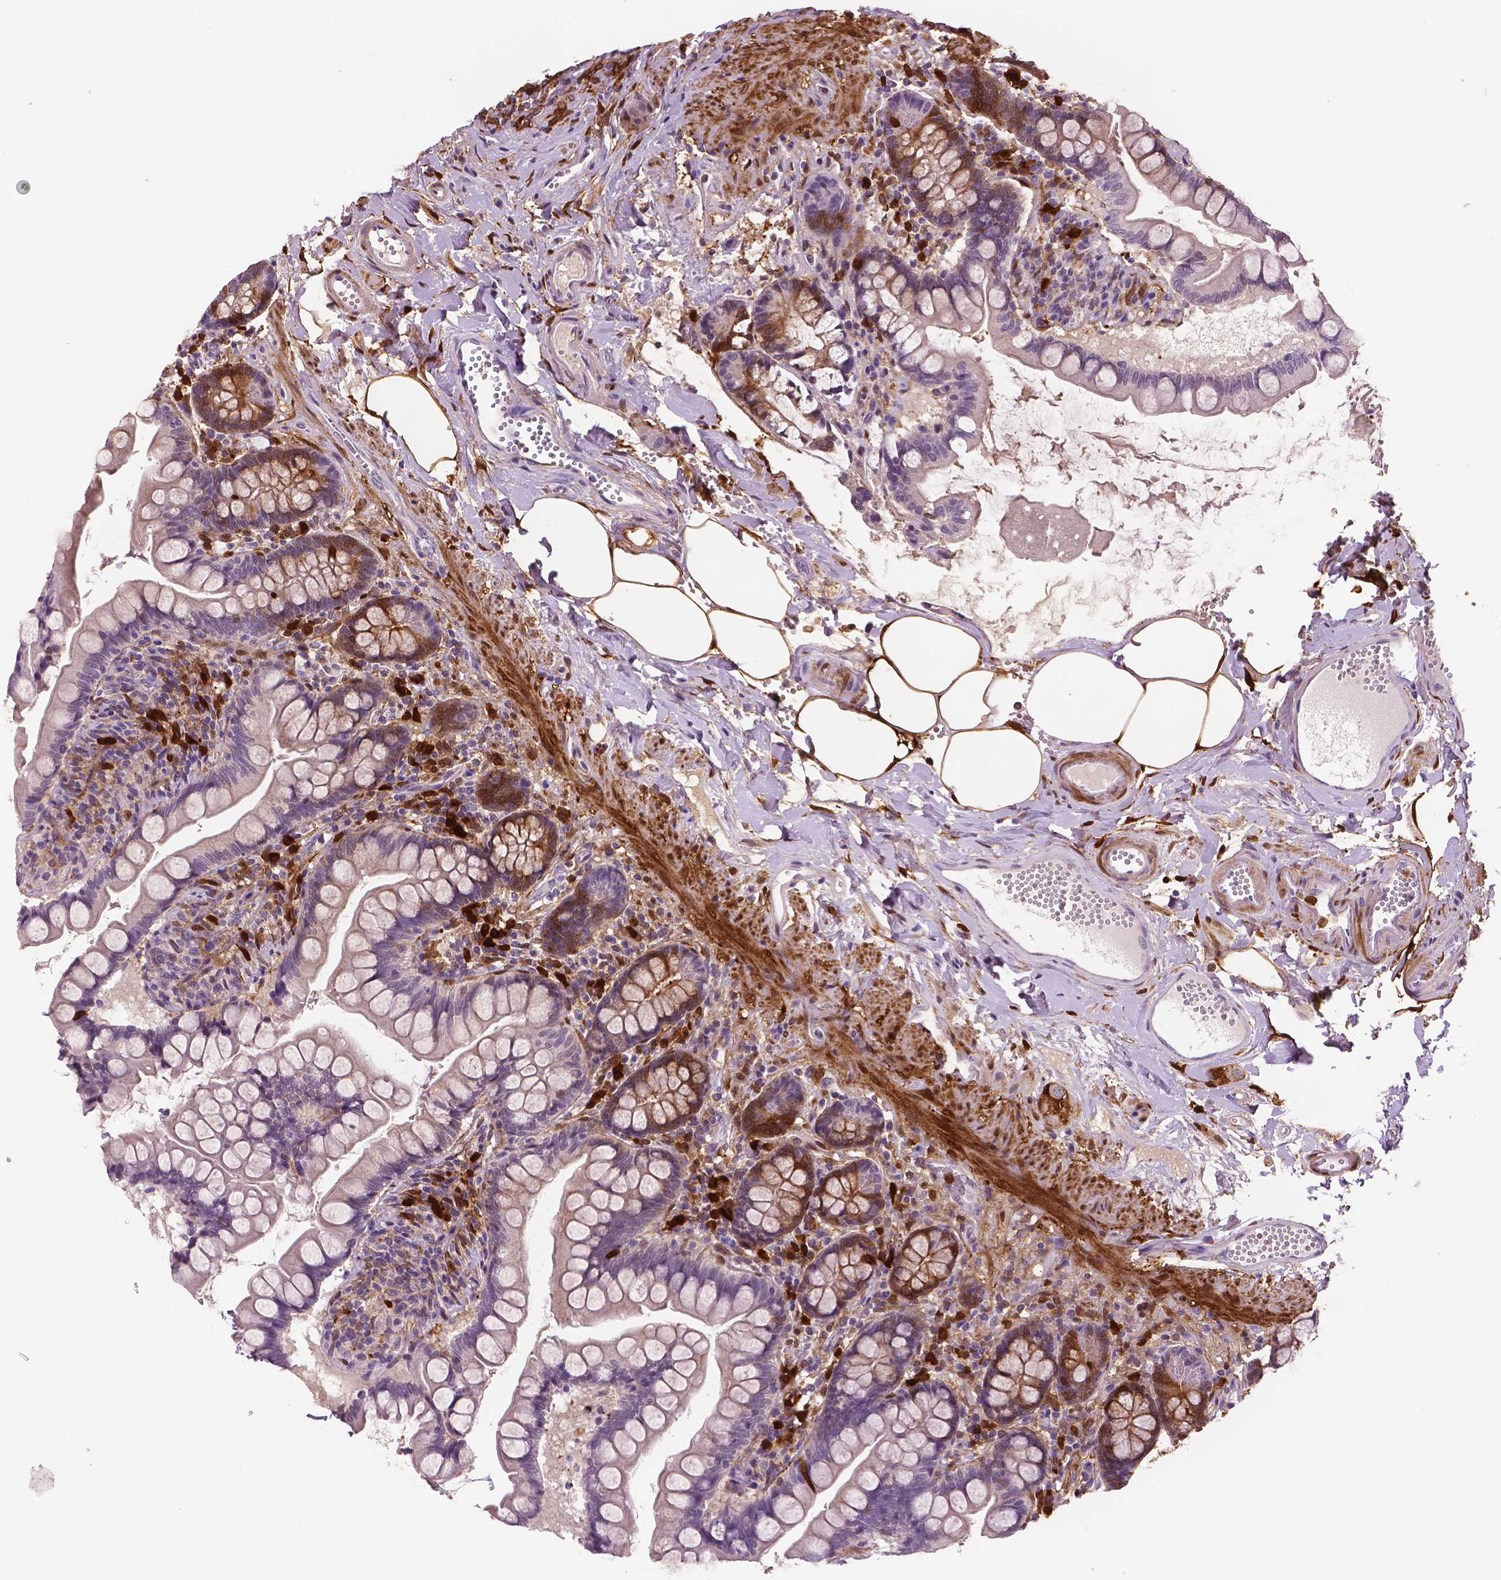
{"staining": {"intensity": "moderate", "quantity": "<25%", "location": "cytoplasmic/membranous"}, "tissue": "small intestine", "cell_type": "Glandular cells", "image_type": "normal", "snomed": [{"axis": "morphology", "description": "Normal tissue, NOS"}, {"axis": "topography", "description": "Small intestine"}], "caption": "High-magnification brightfield microscopy of benign small intestine stained with DAB (3,3'-diaminobenzidine) (brown) and counterstained with hematoxylin (blue). glandular cells exhibit moderate cytoplasmic/membranous staining is identified in about<25% of cells. (brown staining indicates protein expression, while blue staining denotes nuclei).", "gene": "PHGDH", "patient": {"sex": "female", "age": 56}}